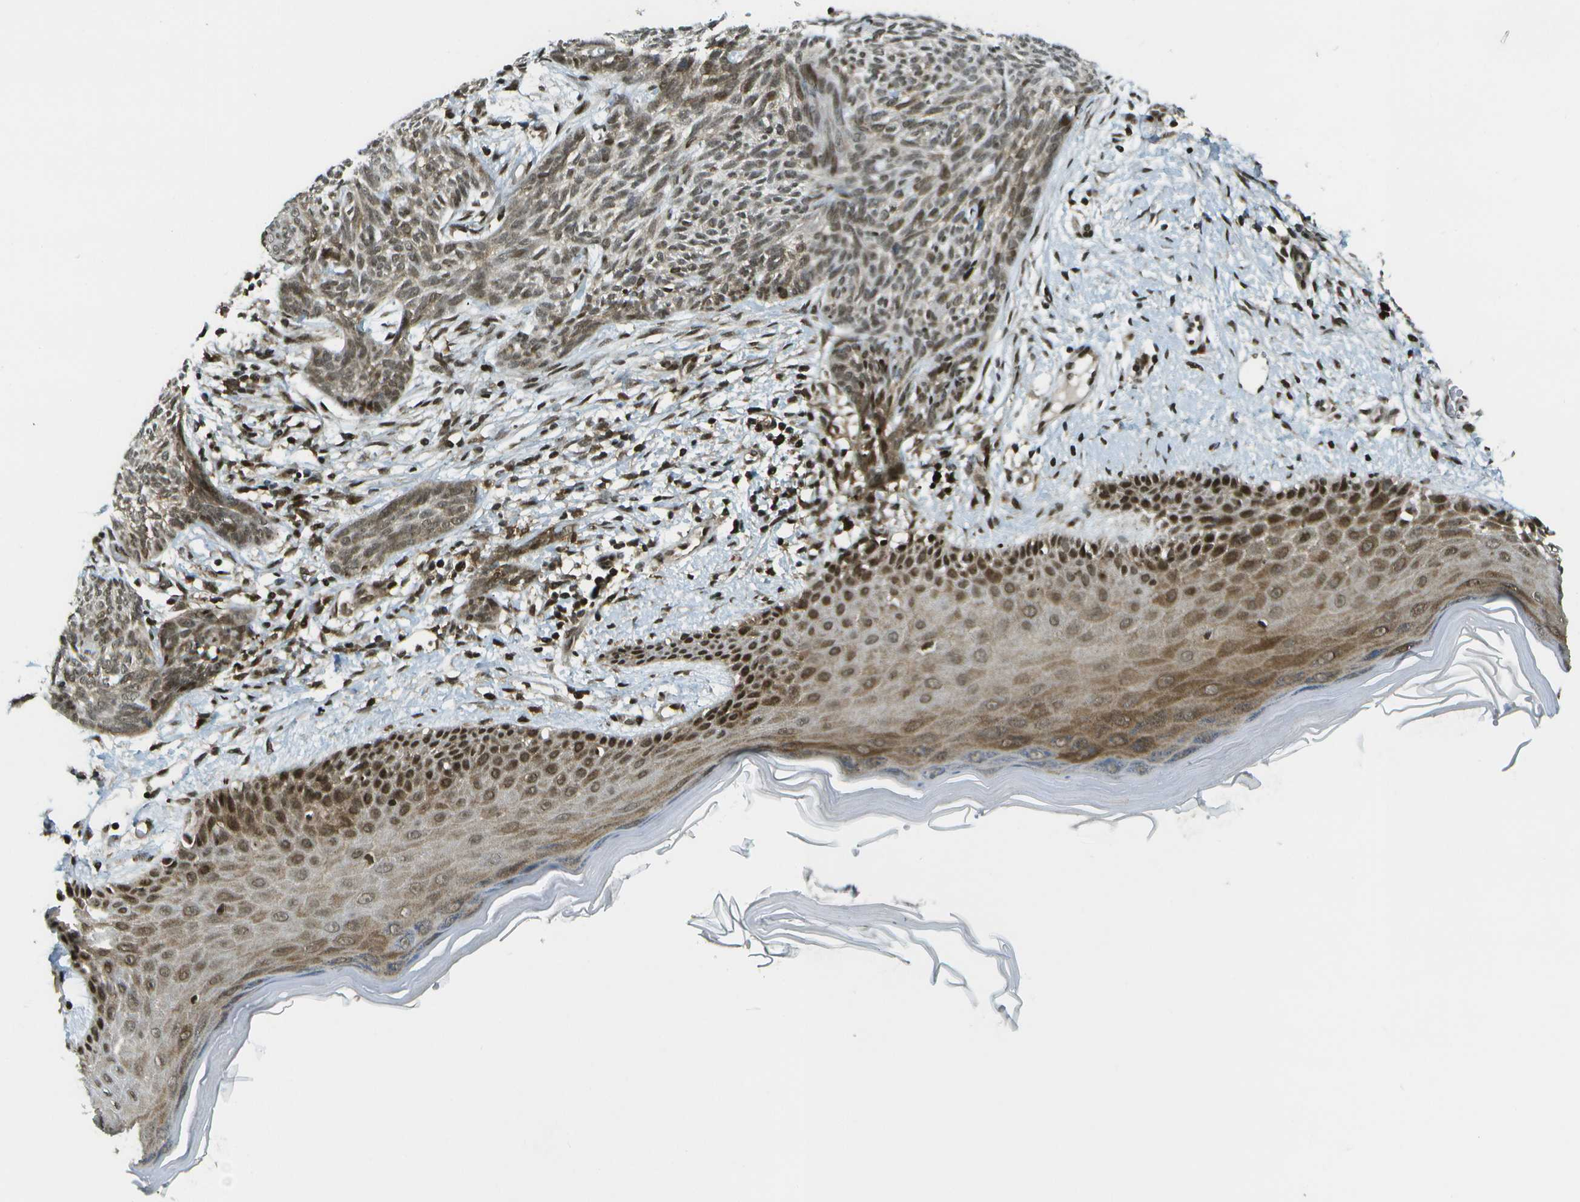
{"staining": {"intensity": "moderate", "quantity": ">75%", "location": "nuclear"}, "tissue": "skin cancer", "cell_type": "Tumor cells", "image_type": "cancer", "snomed": [{"axis": "morphology", "description": "Basal cell carcinoma"}, {"axis": "topography", "description": "Skin"}], "caption": "Moderate nuclear protein expression is identified in approximately >75% of tumor cells in skin basal cell carcinoma.", "gene": "IRF7", "patient": {"sex": "female", "age": 59}}